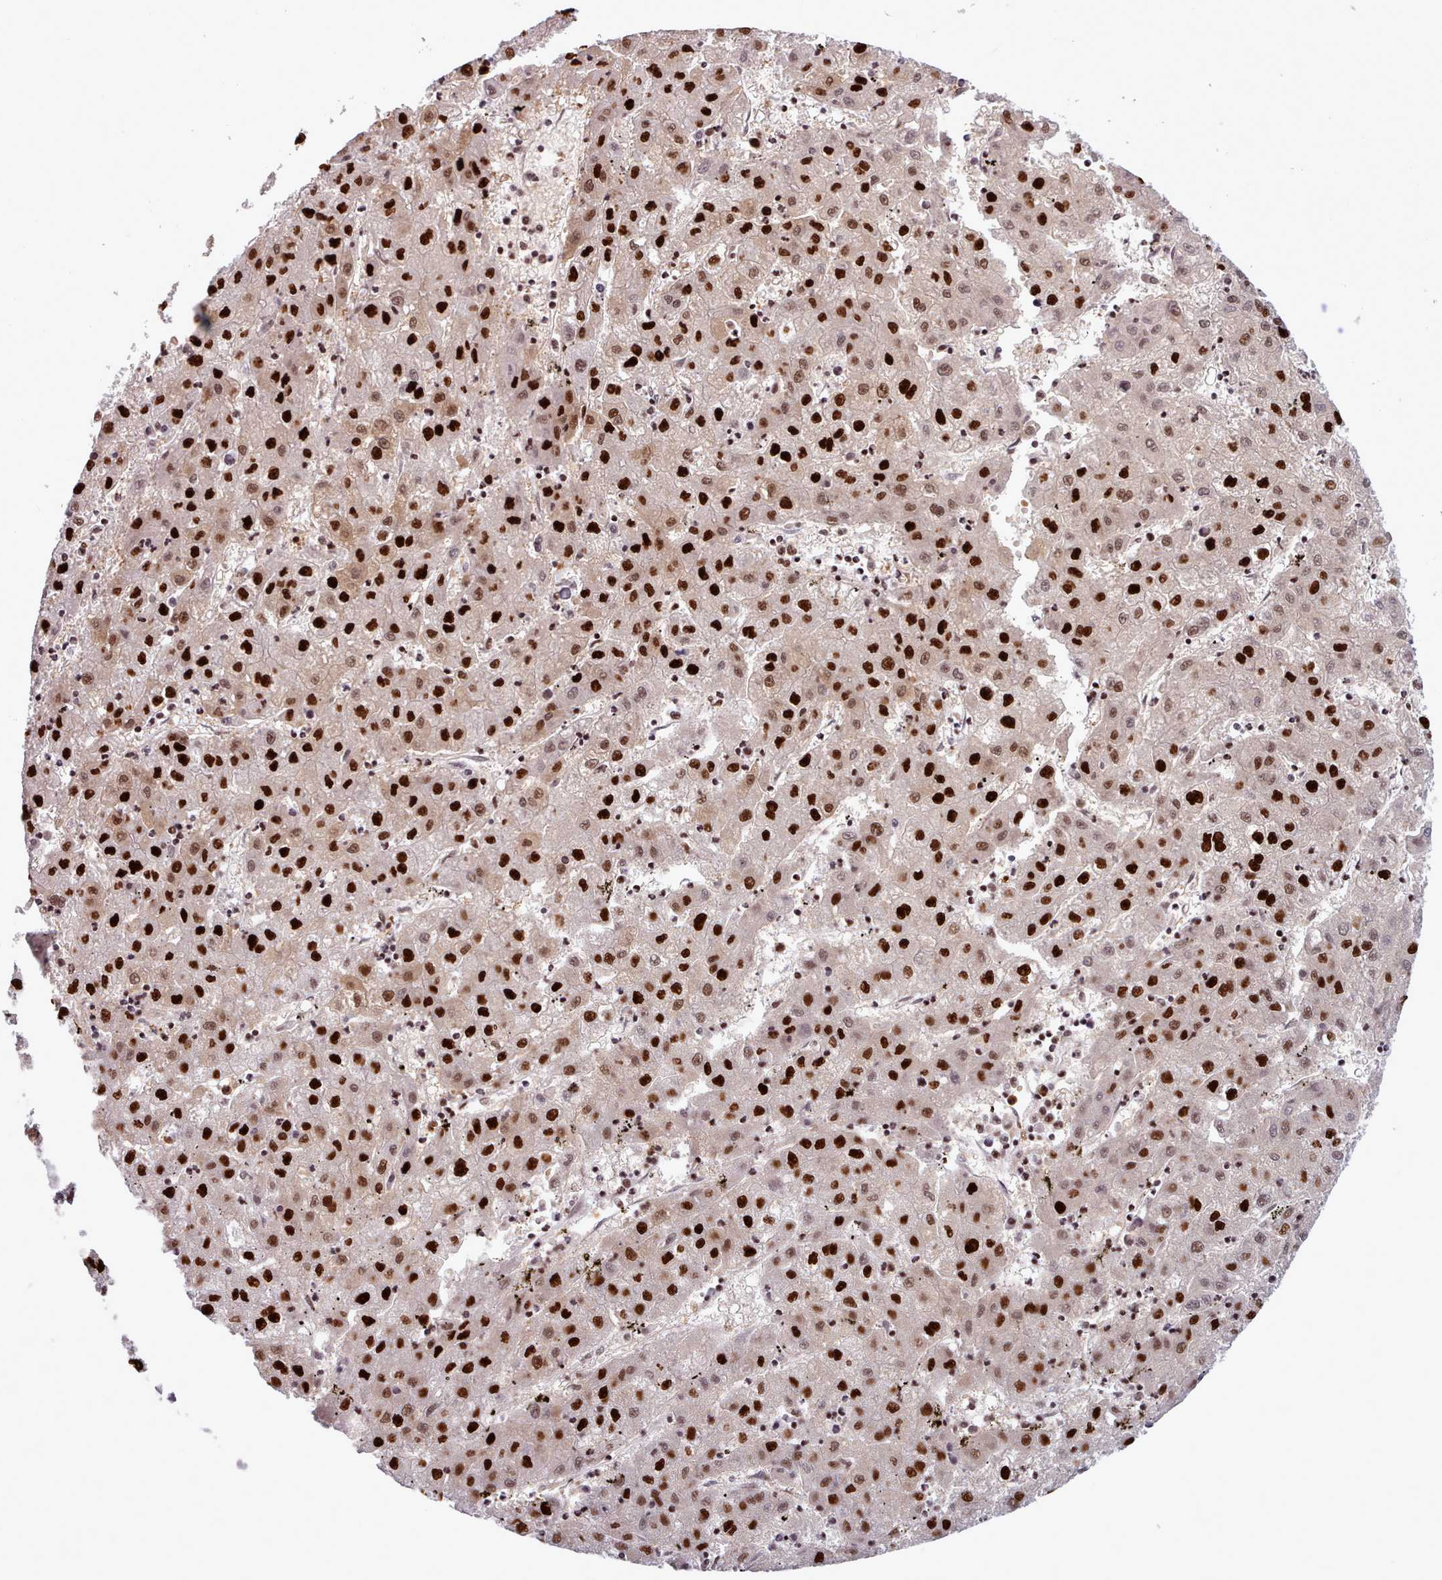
{"staining": {"intensity": "strong", "quantity": "25%-75%", "location": "nuclear"}, "tissue": "liver cancer", "cell_type": "Tumor cells", "image_type": "cancer", "snomed": [{"axis": "morphology", "description": "Carcinoma, Hepatocellular, NOS"}, {"axis": "topography", "description": "Liver"}], "caption": "IHC micrograph of neoplastic tissue: liver hepatocellular carcinoma stained using immunohistochemistry (IHC) demonstrates high levels of strong protein expression localized specifically in the nuclear of tumor cells, appearing as a nuclear brown color.", "gene": "SRSF4", "patient": {"sex": "male", "age": 72}}